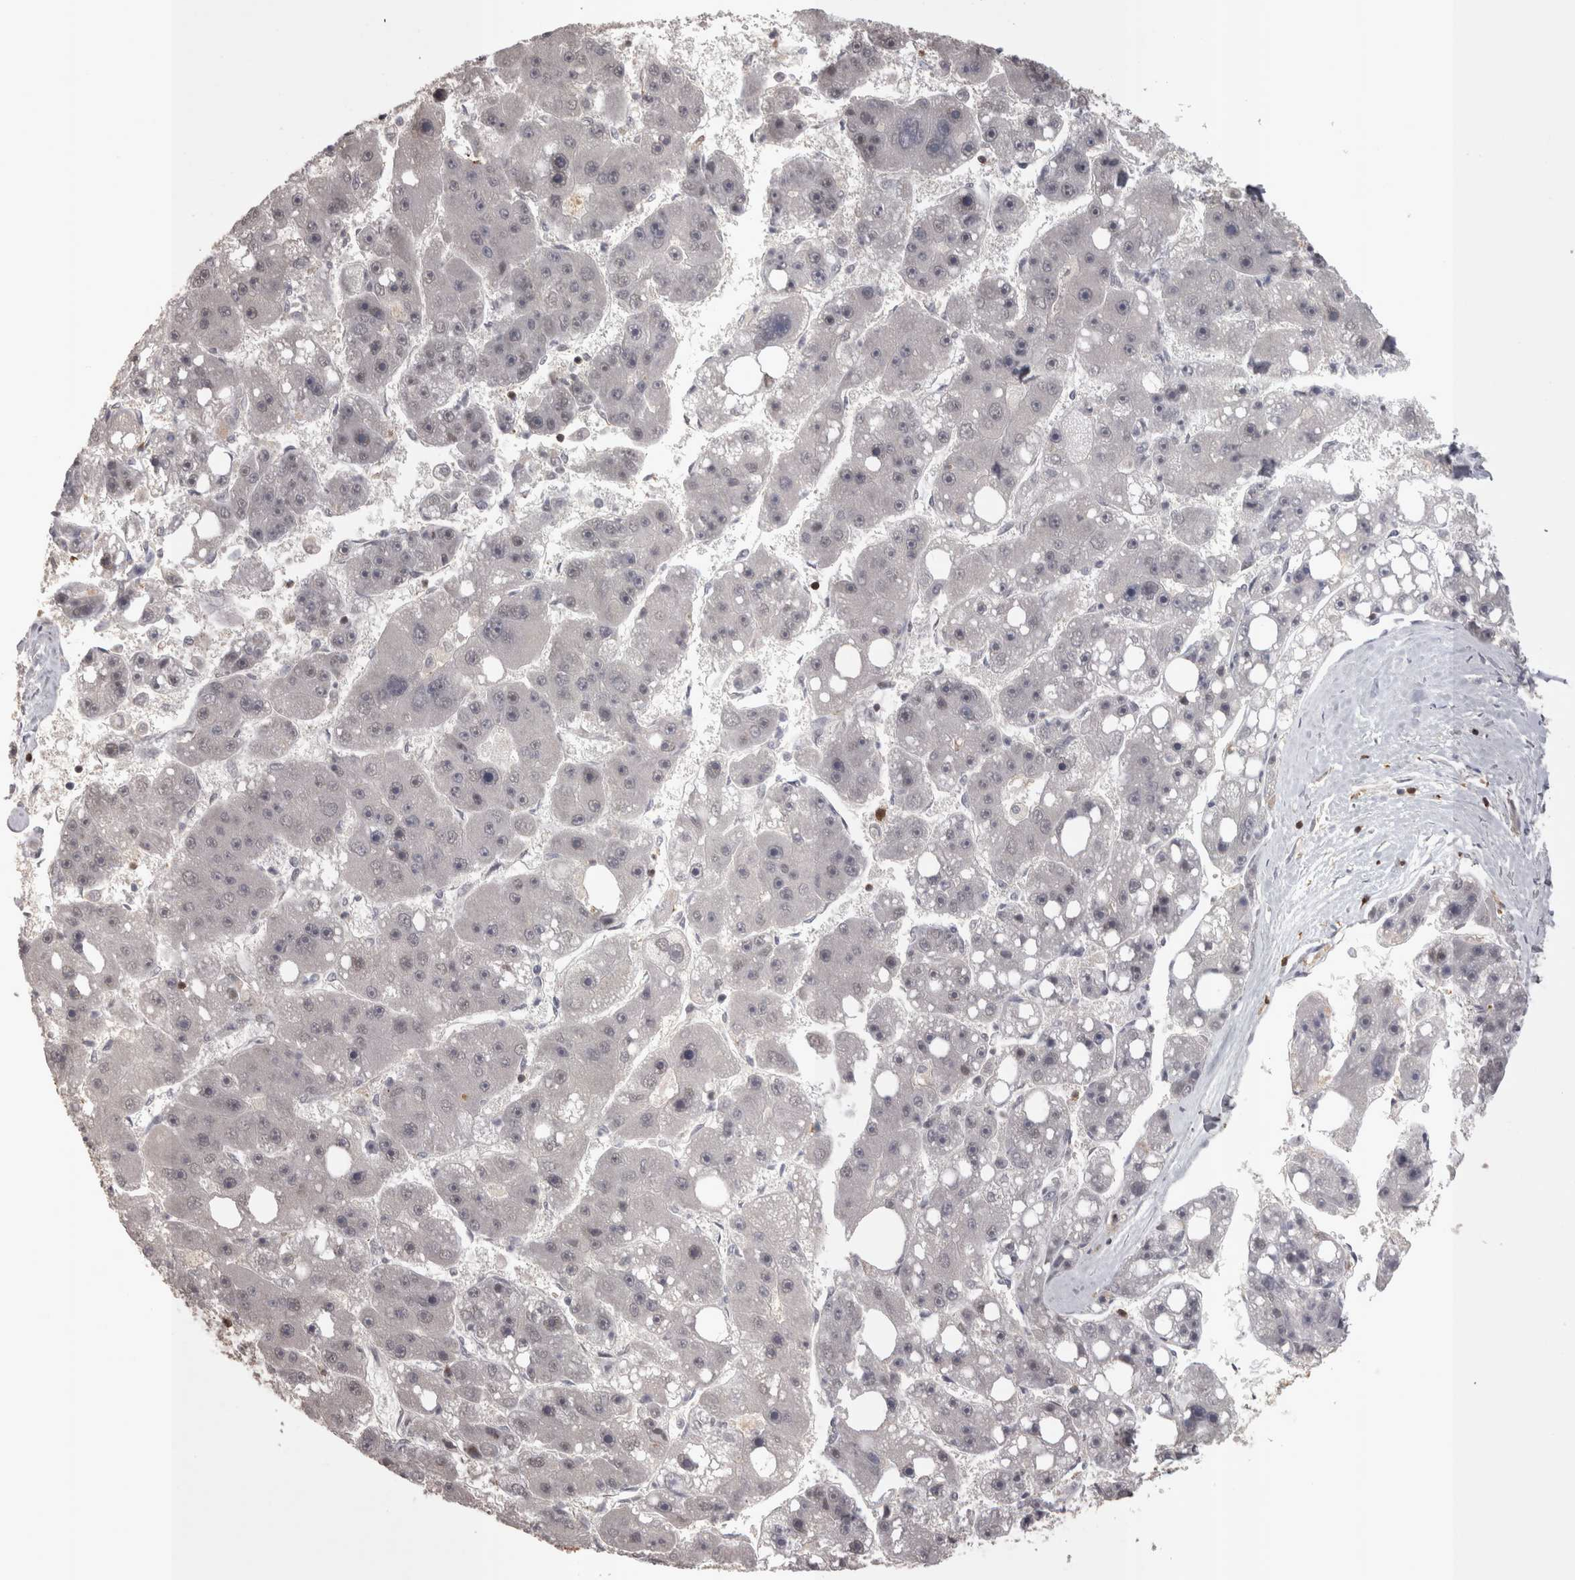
{"staining": {"intensity": "weak", "quantity": "<25%", "location": "nuclear"}, "tissue": "liver cancer", "cell_type": "Tumor cells", "image_type": "cancer", "snomed": [{"axis": "morphology", "description": "Carcinoma, Hepatocellular, NOS"}, {"axis": "topography", "description": "Liver"}], "caption": "Immunohistochemistry micrograph of human hepatocellular carcinoma (liver) stained for a protein (brown), which demonstrates no staining in tumor cells.", "gene": "SKAP1", "patient": {"sex": "female", "age": 61}}